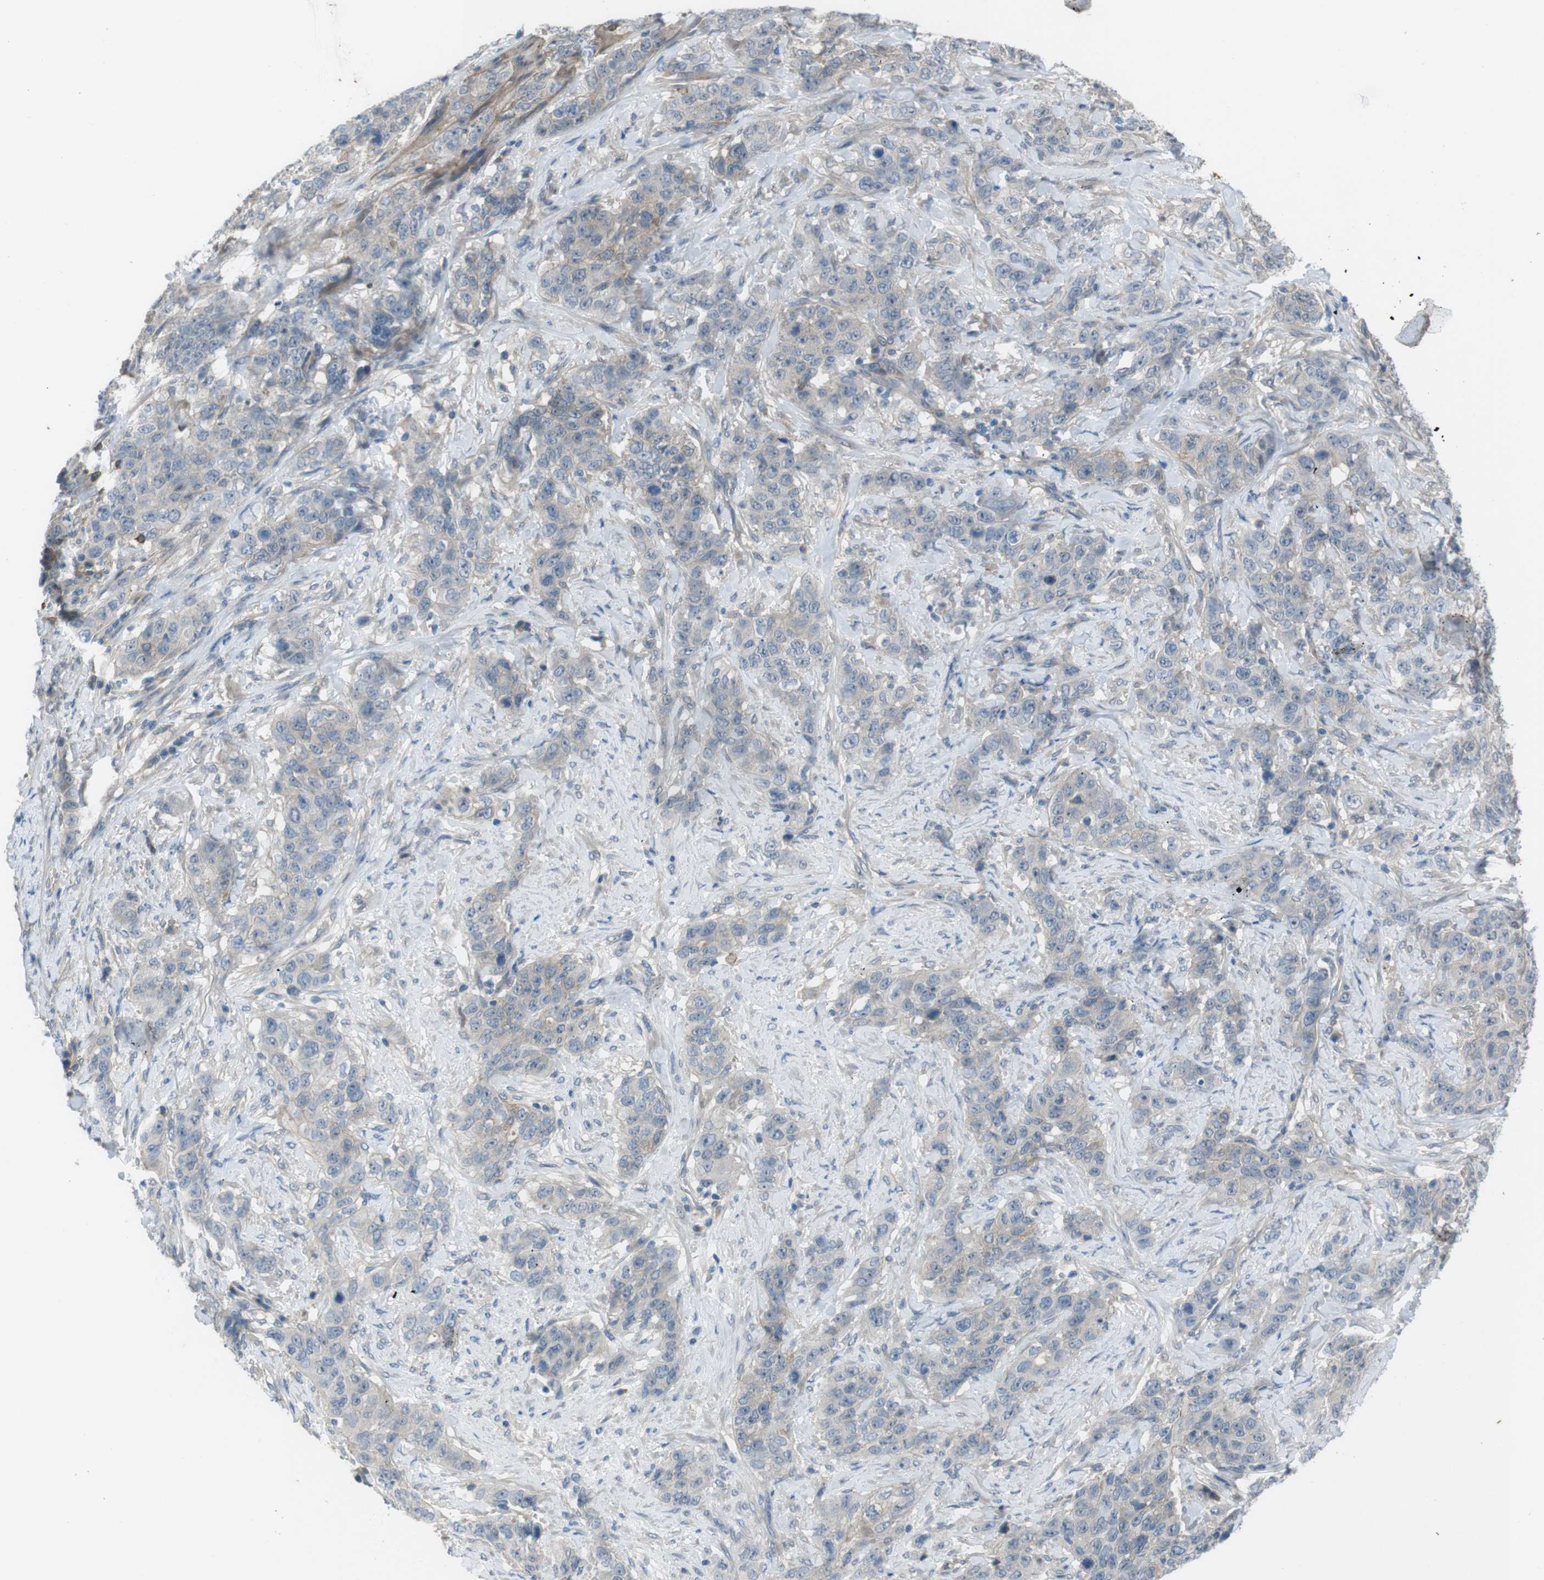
{"staining": {"intensity": "weak", "quantity": "<25%", "location": "cytoplasmic/membranous"}, "tissue": "stomach cancer", "cell_type": "Tumor cells", "image_type": "cancer", "snomed": [{"axis": "morphology", "description": "Adenocarcinoma, NOS"}, {"axis": "topography", "description": "Stomach"}], "caption": "High power microscopy micrograph of an immunohistochemistry micrograph of stomach cancer, revealing no significant positivity in tumor cells. Nuclei are stained in blue.", "gene": "ANK2", "patient": {"sex": "male", "age": 48}}